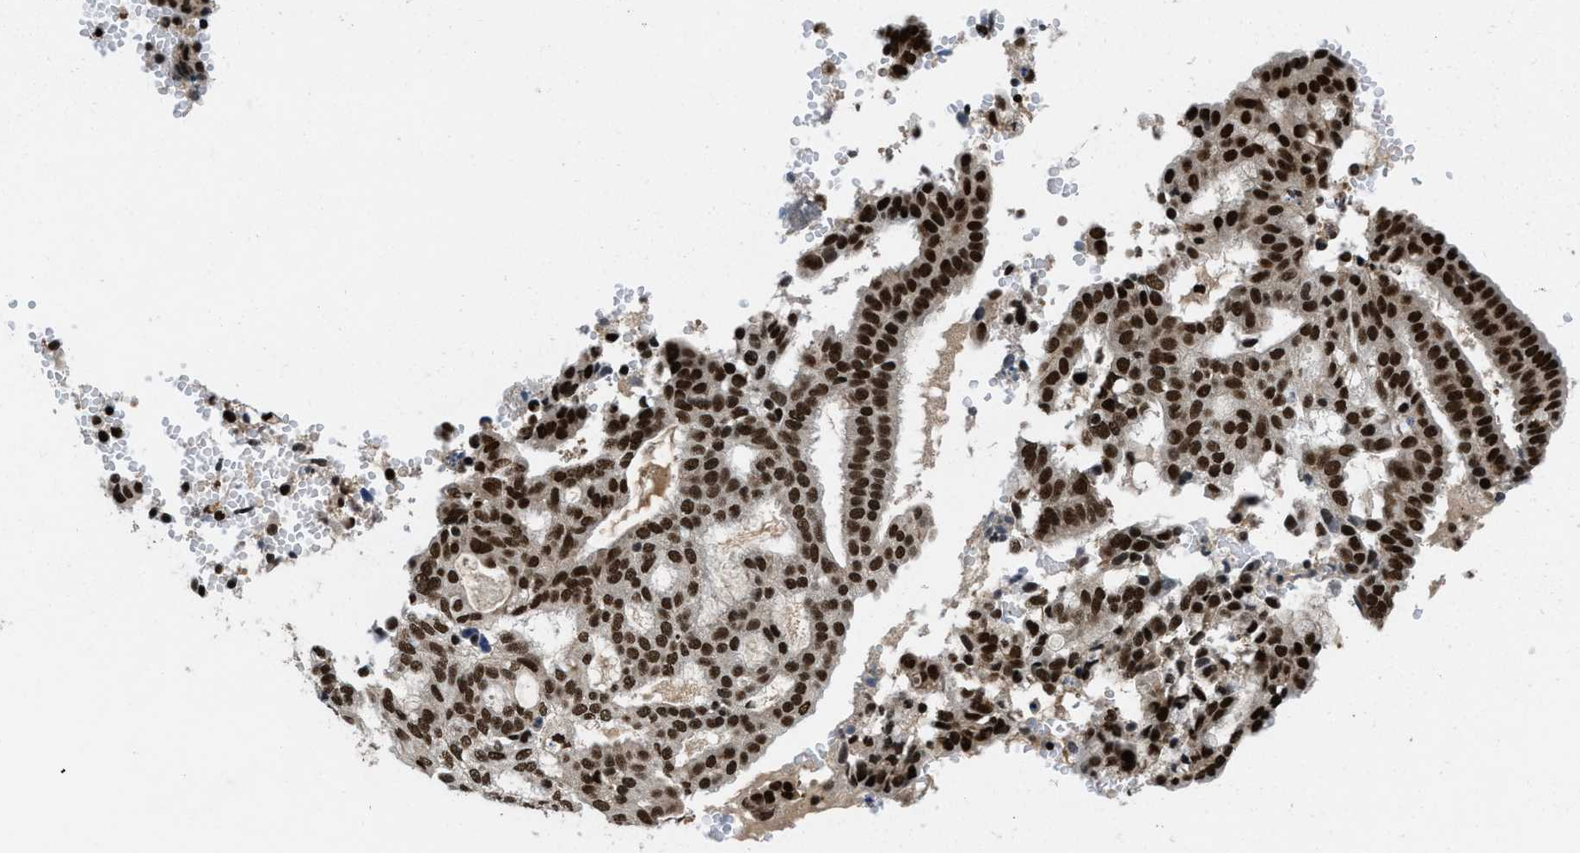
{"staining": {"intensity": "strong", "quantity": ">75%", "location": "nuclear"}, "tissue": "endometrial cancer", "cell_type": "Tumor cells", "image_type": "cancer", "snomed": [{"axis": "morphology", "description": "Adenocarcinoma, NOS"}, {"axis": "topography", "description": "Endometrium"}], "caption": "Immunohistochemical staining of adenocarcinoma (endometrial) demonstrates strong nuclear protein expression in about >75% of tumor cells.", "gene": "SAFB", "patient": {"sex": "female", "age": 58}}